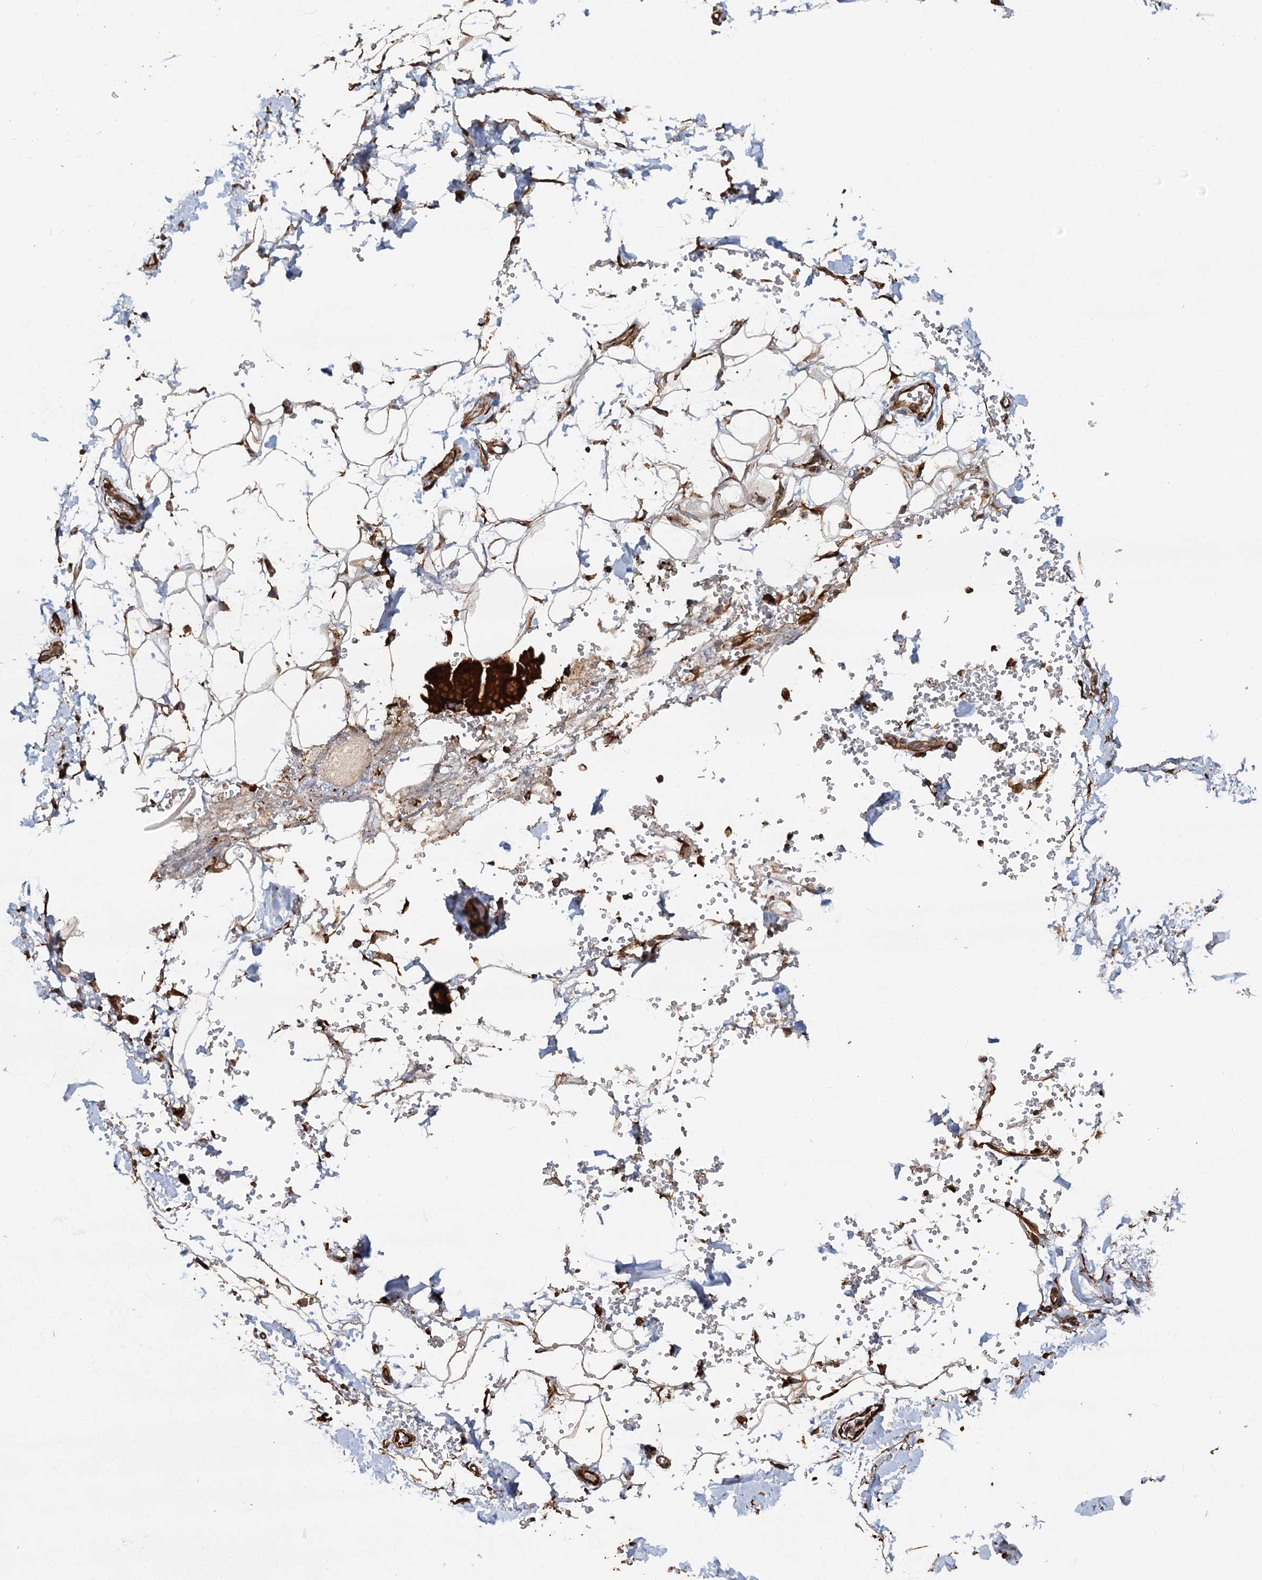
{"staining": {"intensity": "strong", "quantity": ">75%", "location": "cytoplasmic/membranous"}, "tissue": "adipose tissue", "cell_type": "Adipocytes", "image_type": "normal", "snomed": [{"axis": "morphology", "description": "Normal tissue, NOS"}, {"axis": "morphology", "description": "Adenocarcinoma, NOS"}, {"axis": "topography", "description": "Pancreas"}, {"axis": "topography", "description": "Peripheral nerve tissue"}], "caption": "Protein expression analysis of normal adipose tissue displays strong cytoplasmic/membranous expression in about >75% of adipocytes.", "gene": "LRRK2", "patient": {"sex": "male", "age": 59}}